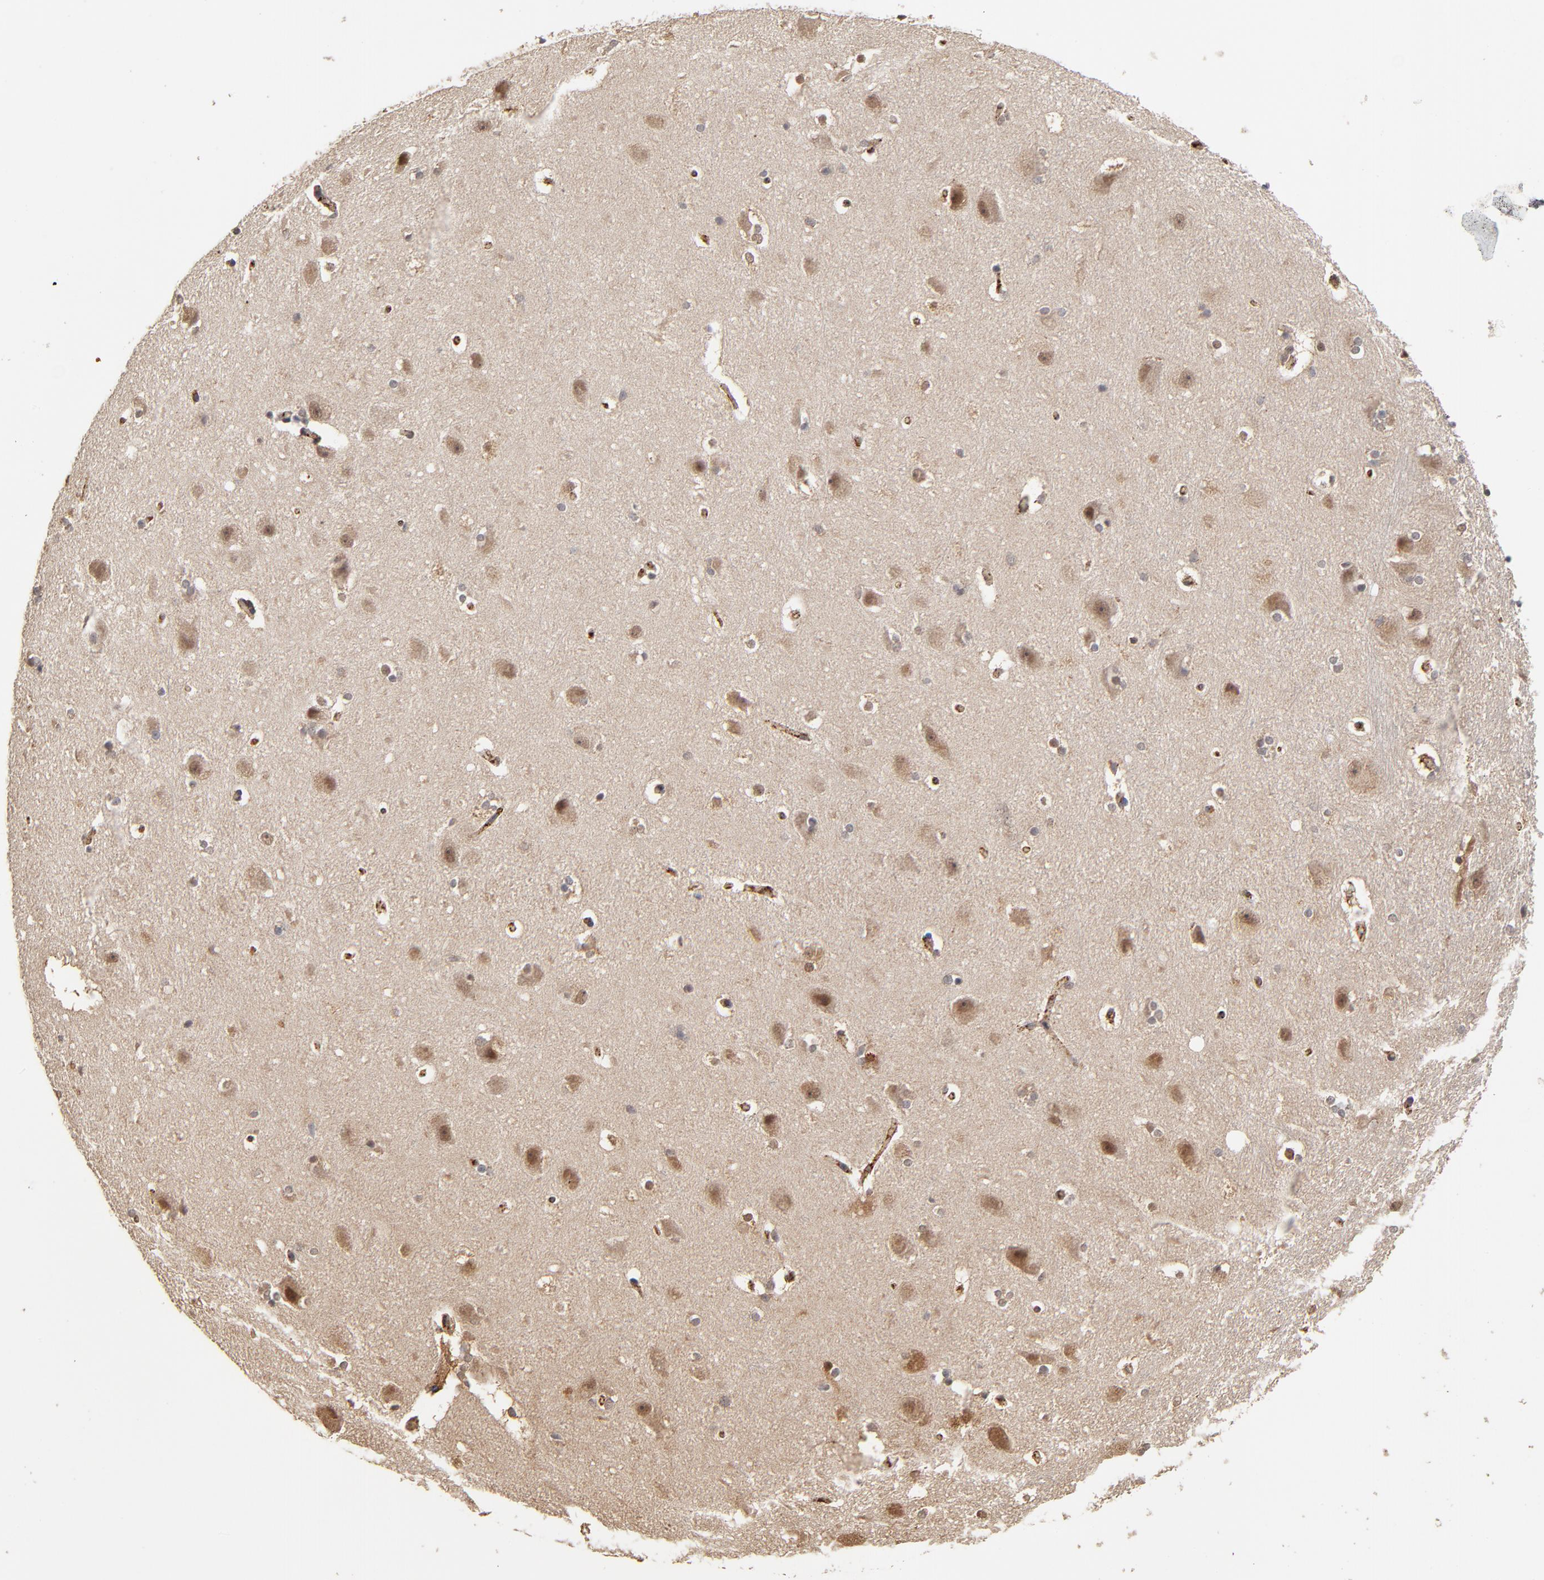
{"staining": {"intensity": "negative", "quantity": "none", "location": "none"}, "tissue": "hippocampus", "cell_type": "Glial cells", "image_type": "normal", "snomed": [{"axis": "morphology", "description": "Normal tissue, NOS"}, {"axis": "topography", "description": "Hippocampus"}], "caption": "Immunohistochemical staining of unremarkable hippocampus exhibits no significant expression in glial cells.", "gene": "ASB8", "patient": {"sex": "female", "age": 19}}